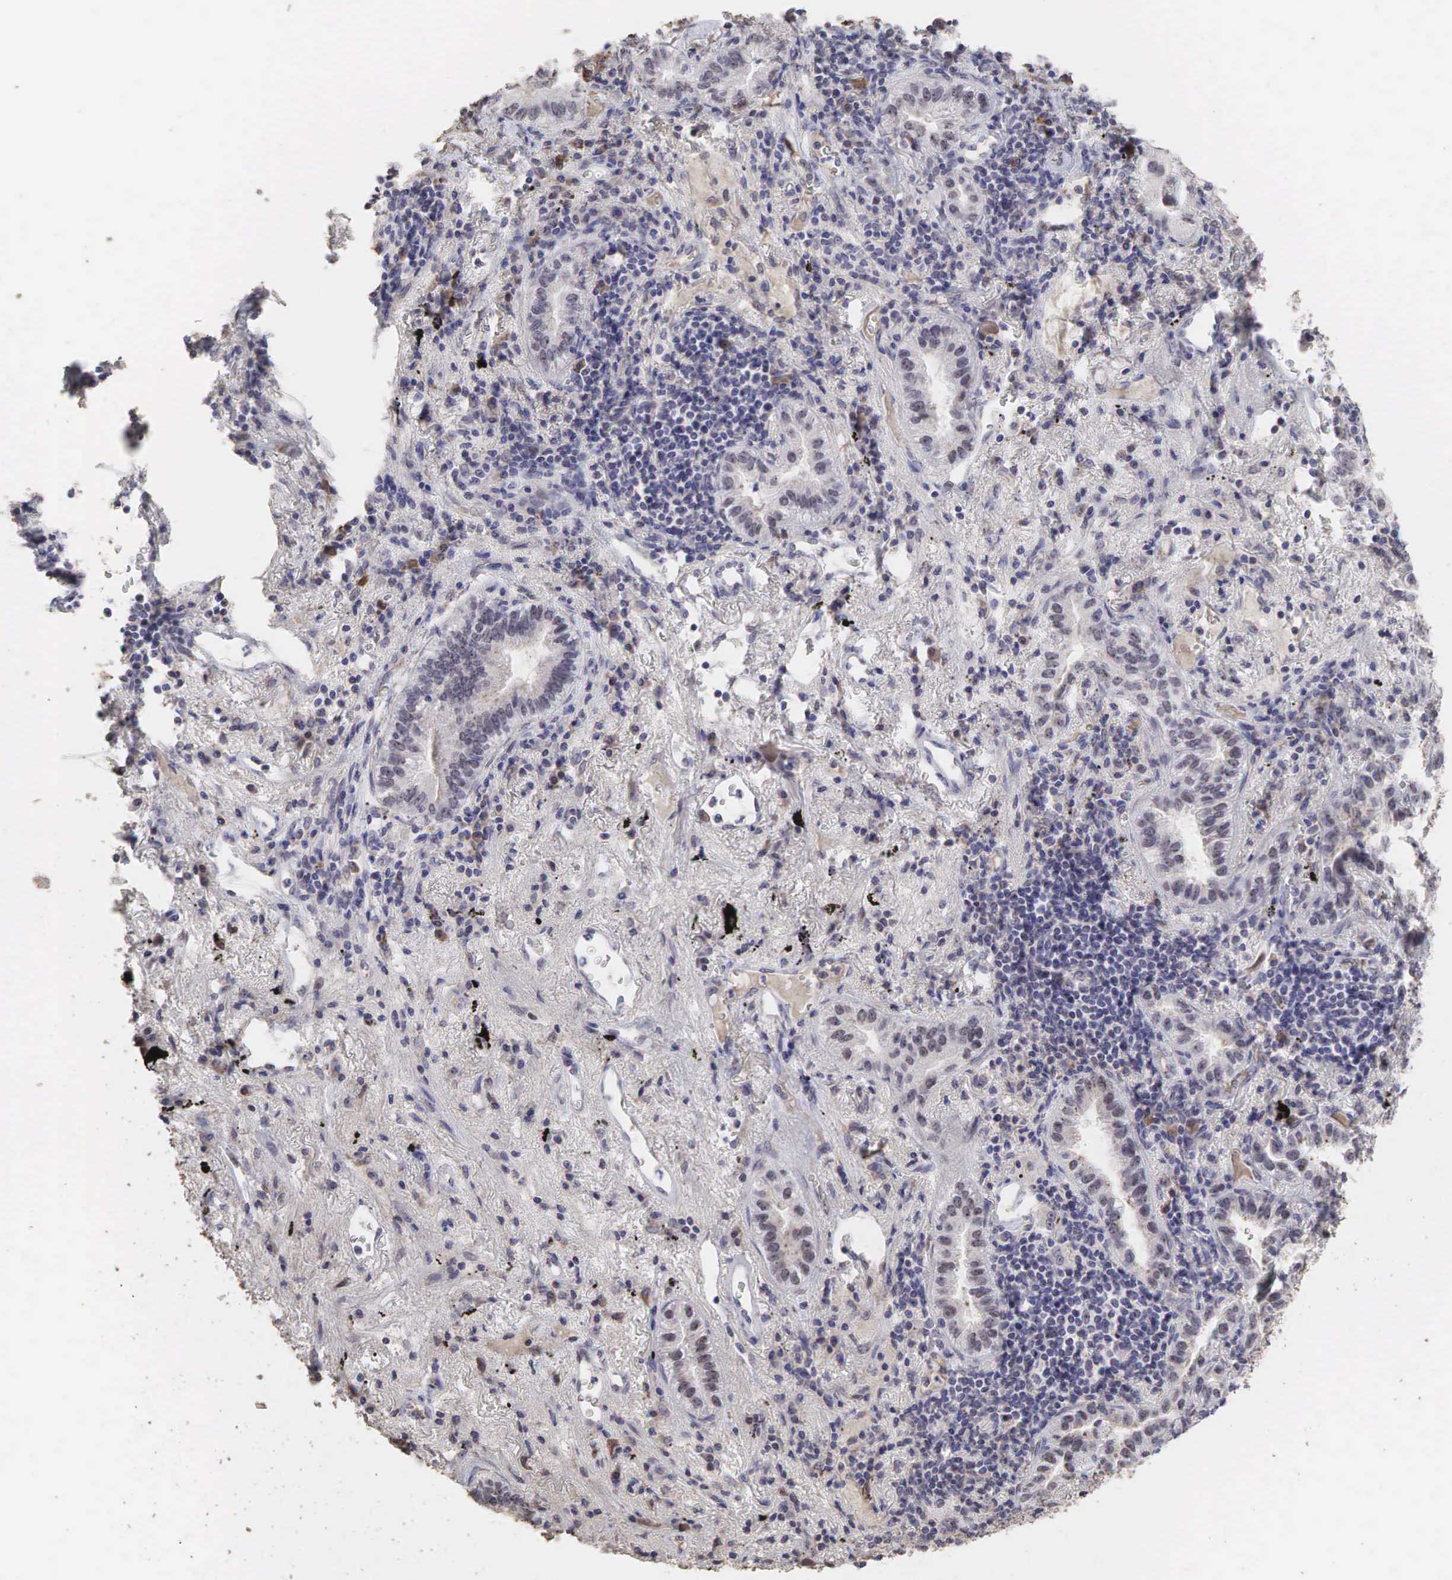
{"staining": {"intensity": "weak", "quantity": ">75%", "location": "cytoplasmic/membranous,nuclear"}, "tissue": "lung cancer", "cell_type": "Tumor cells", "image_type": "cancer", "snomed": [{"axis": "morphology", "description": "Adenocarcinoma, NOS"}, {"axis": "topography", "description": "Lung"}], "caption": "Adenocarcinoma (lung) stained with a brown dye shows weak cytoplasmic/membranous and nuclear positive staining in about >75% of tumor cells.", "gene": "DKC1", "patient": {"sex": "female", "age": 50}}